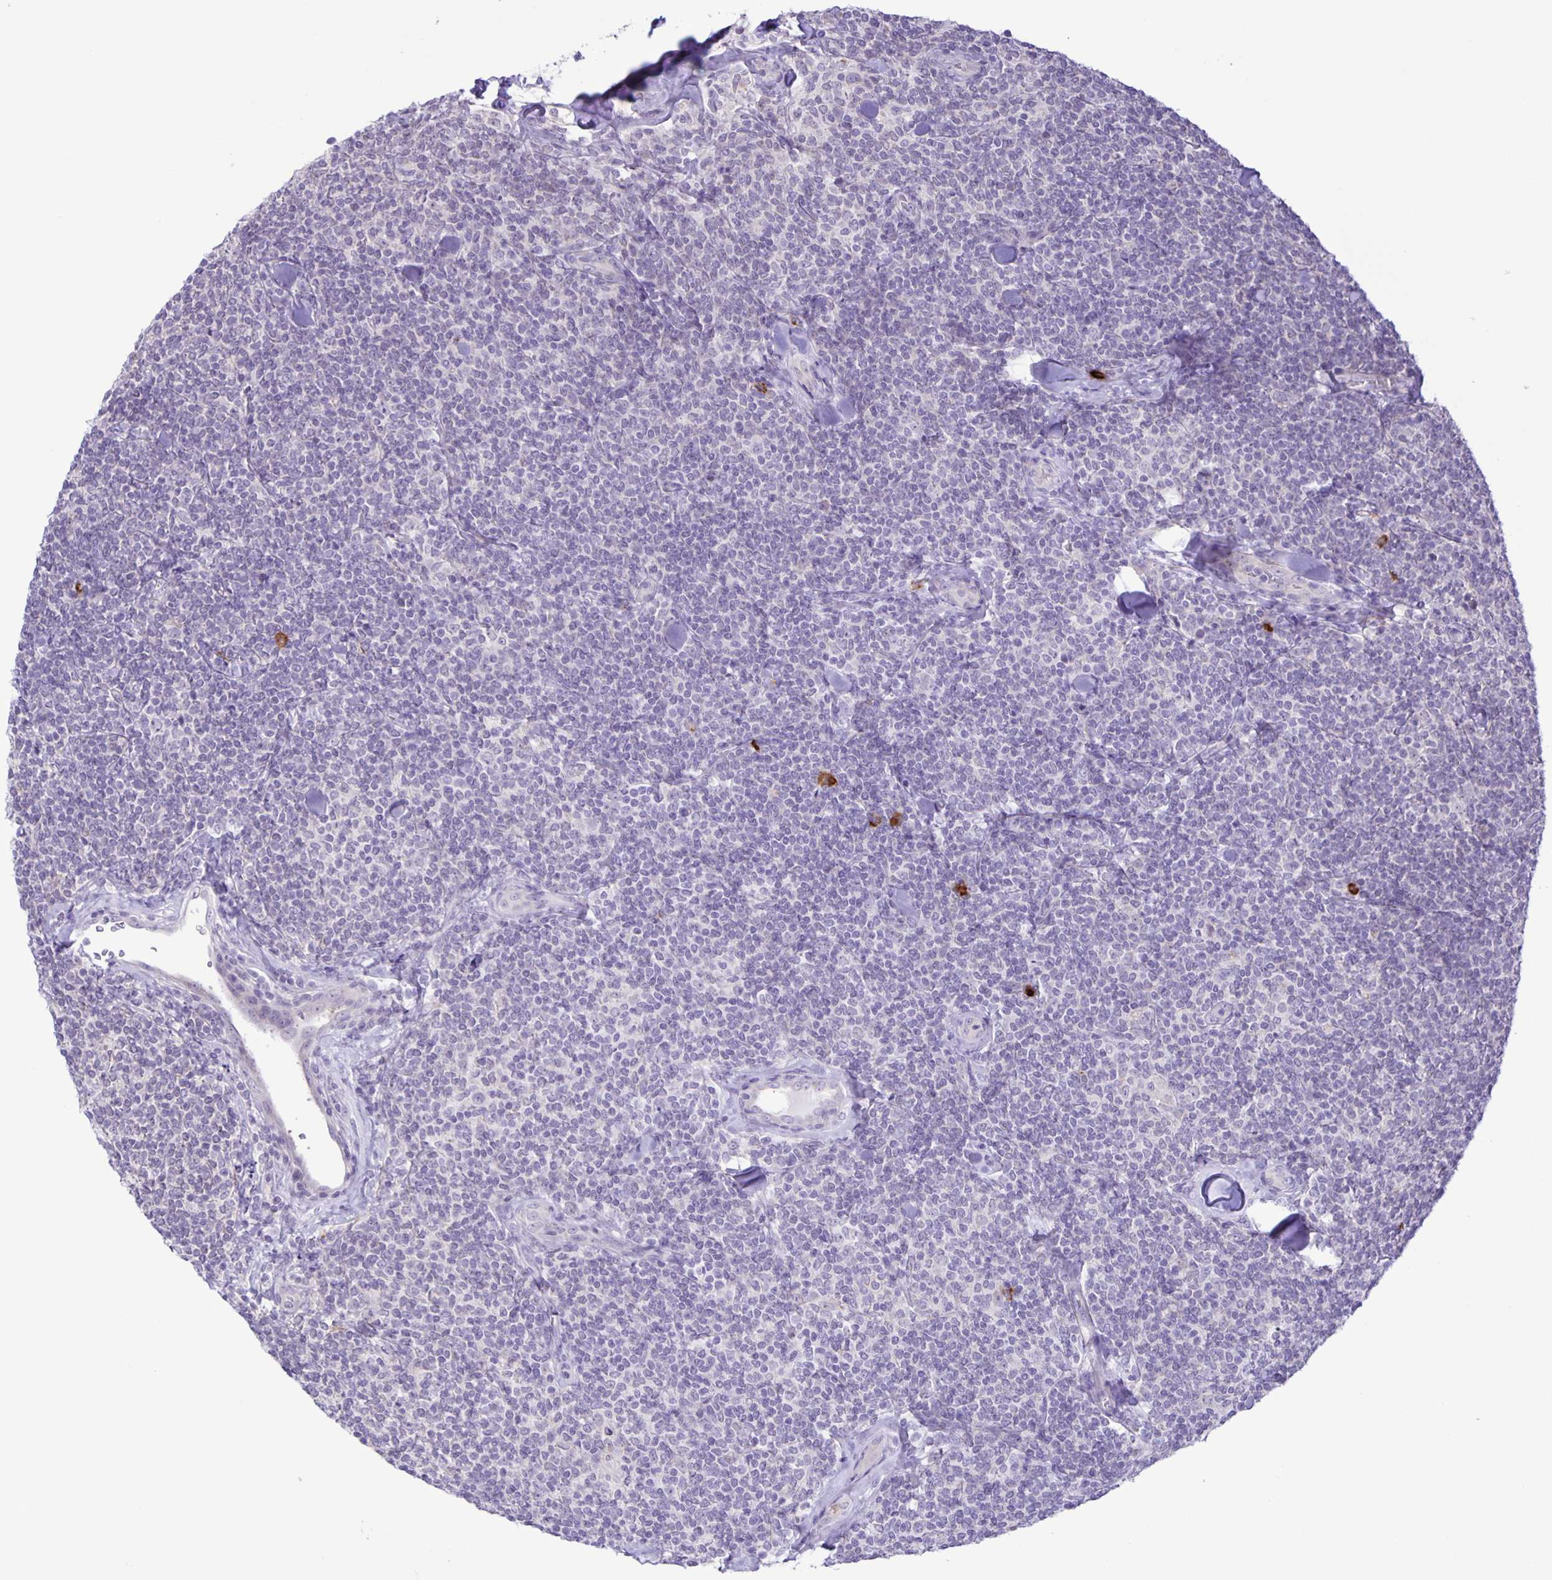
{"staining": {"intensity": "negative", "quantity": "none", "location": "none"}, "tissue": "lymphoma", "cell_type": "Tumor cells", "image_type": "cancer", "snomed": [{"axis": "morphology", "description": "Malignant lymphoma, non-Hodgkin's type, Low grade"}, {"axis": "topography", "description": "Lymph node"}], "caption": "The micrograph demonstrates no significant staining in tumor cells of lymphoma.", "gene": "ADCK1", "patient": {"sex": "female", "age": 56}}